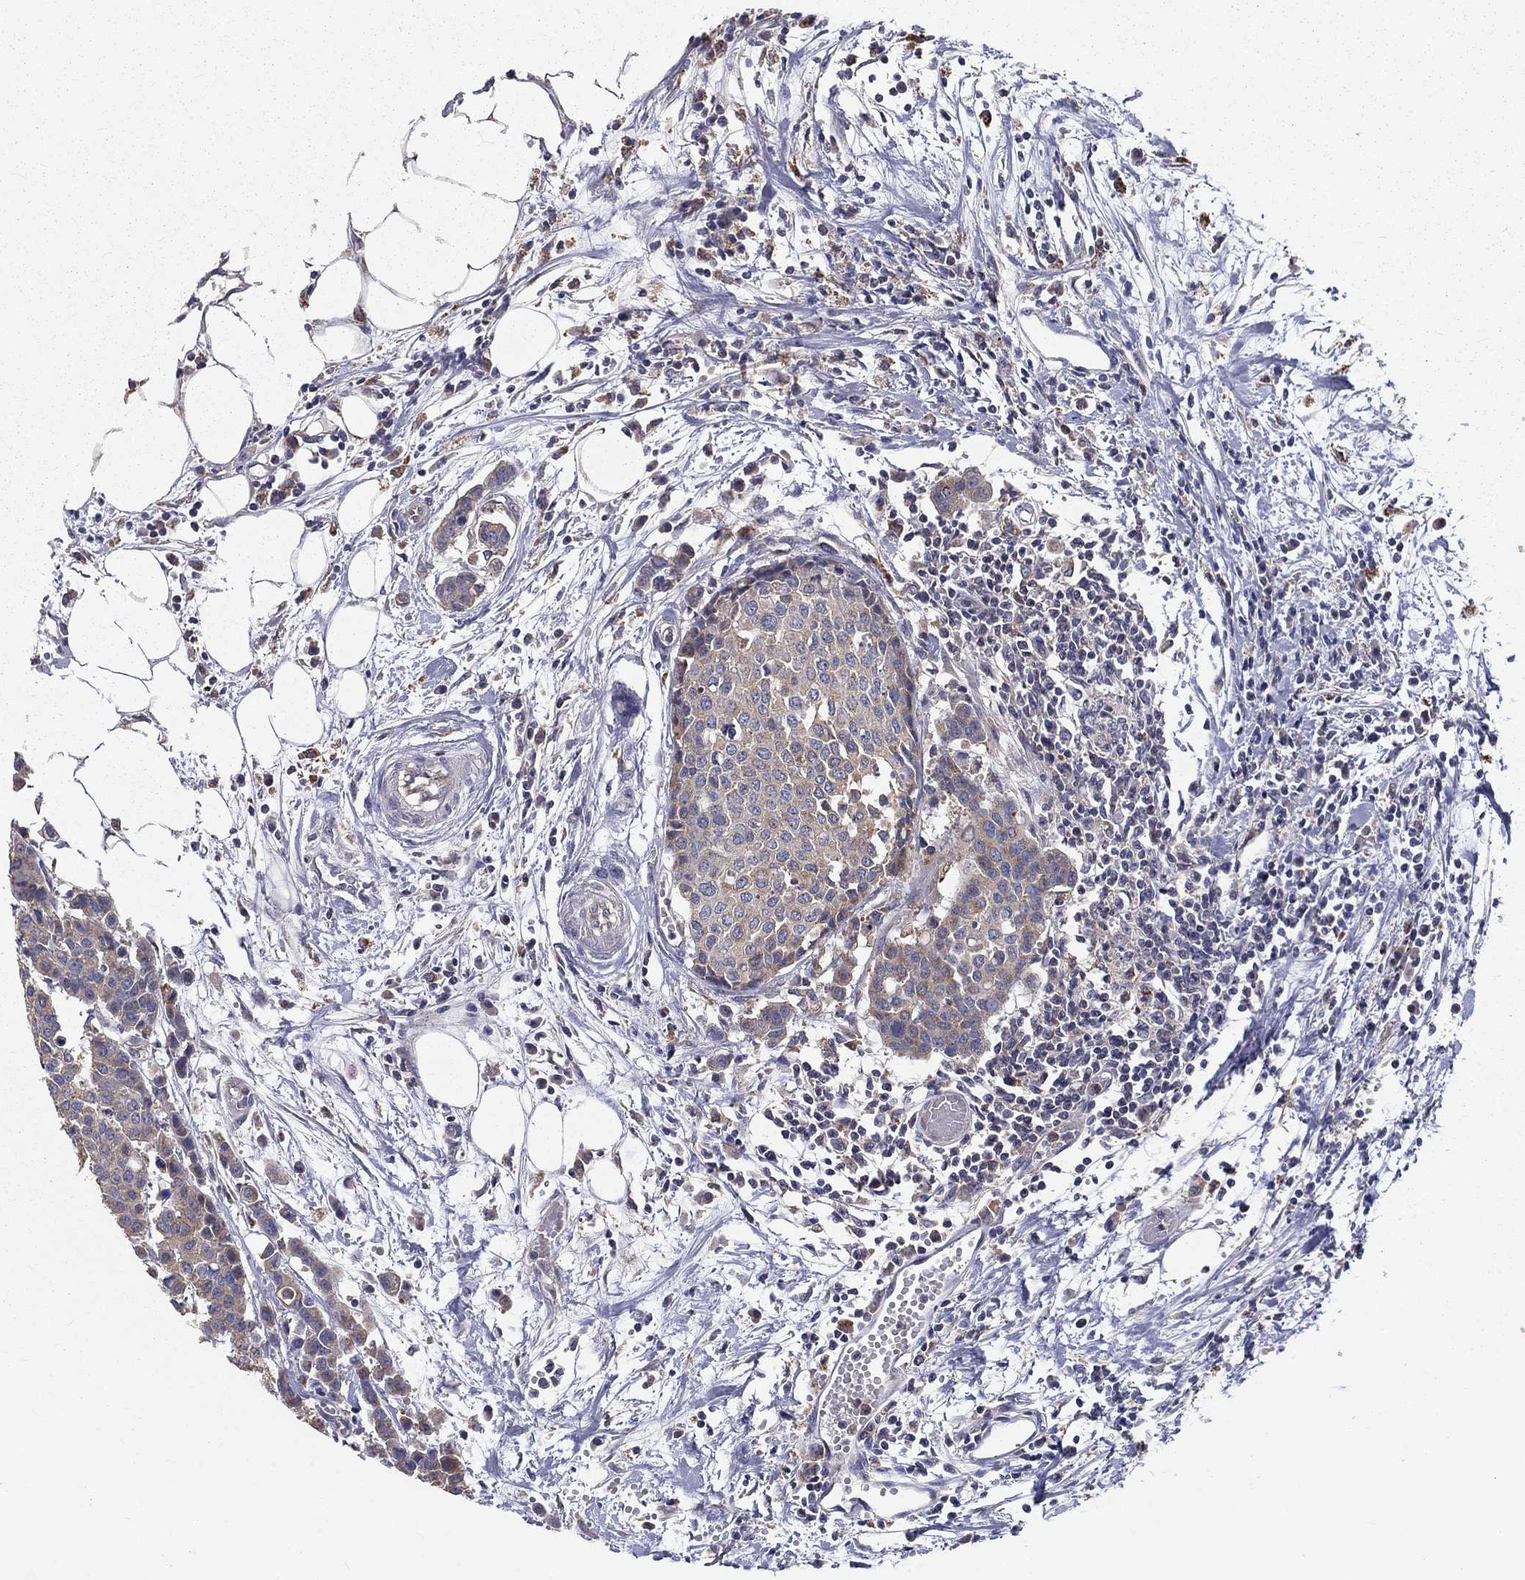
{"staining": {"intensity": "negative", "quantity": "none", "location": "none"}, "tissue": "carcinoid", "cell_type": "Tumor cells", "image_type": "cancer", "snomed": [{"axis": "morphology", "description": "Carcinoid, malignant, NOS"}, {"axis": "topography", "description": "Colon"}], "caption": "Tumor cells show no significant protein staining in carcinoid. (DAB immunohistochemistry, high magnification).", "gene": "ALDH4A1", "patient": {"sex": "male", "age": 81}}